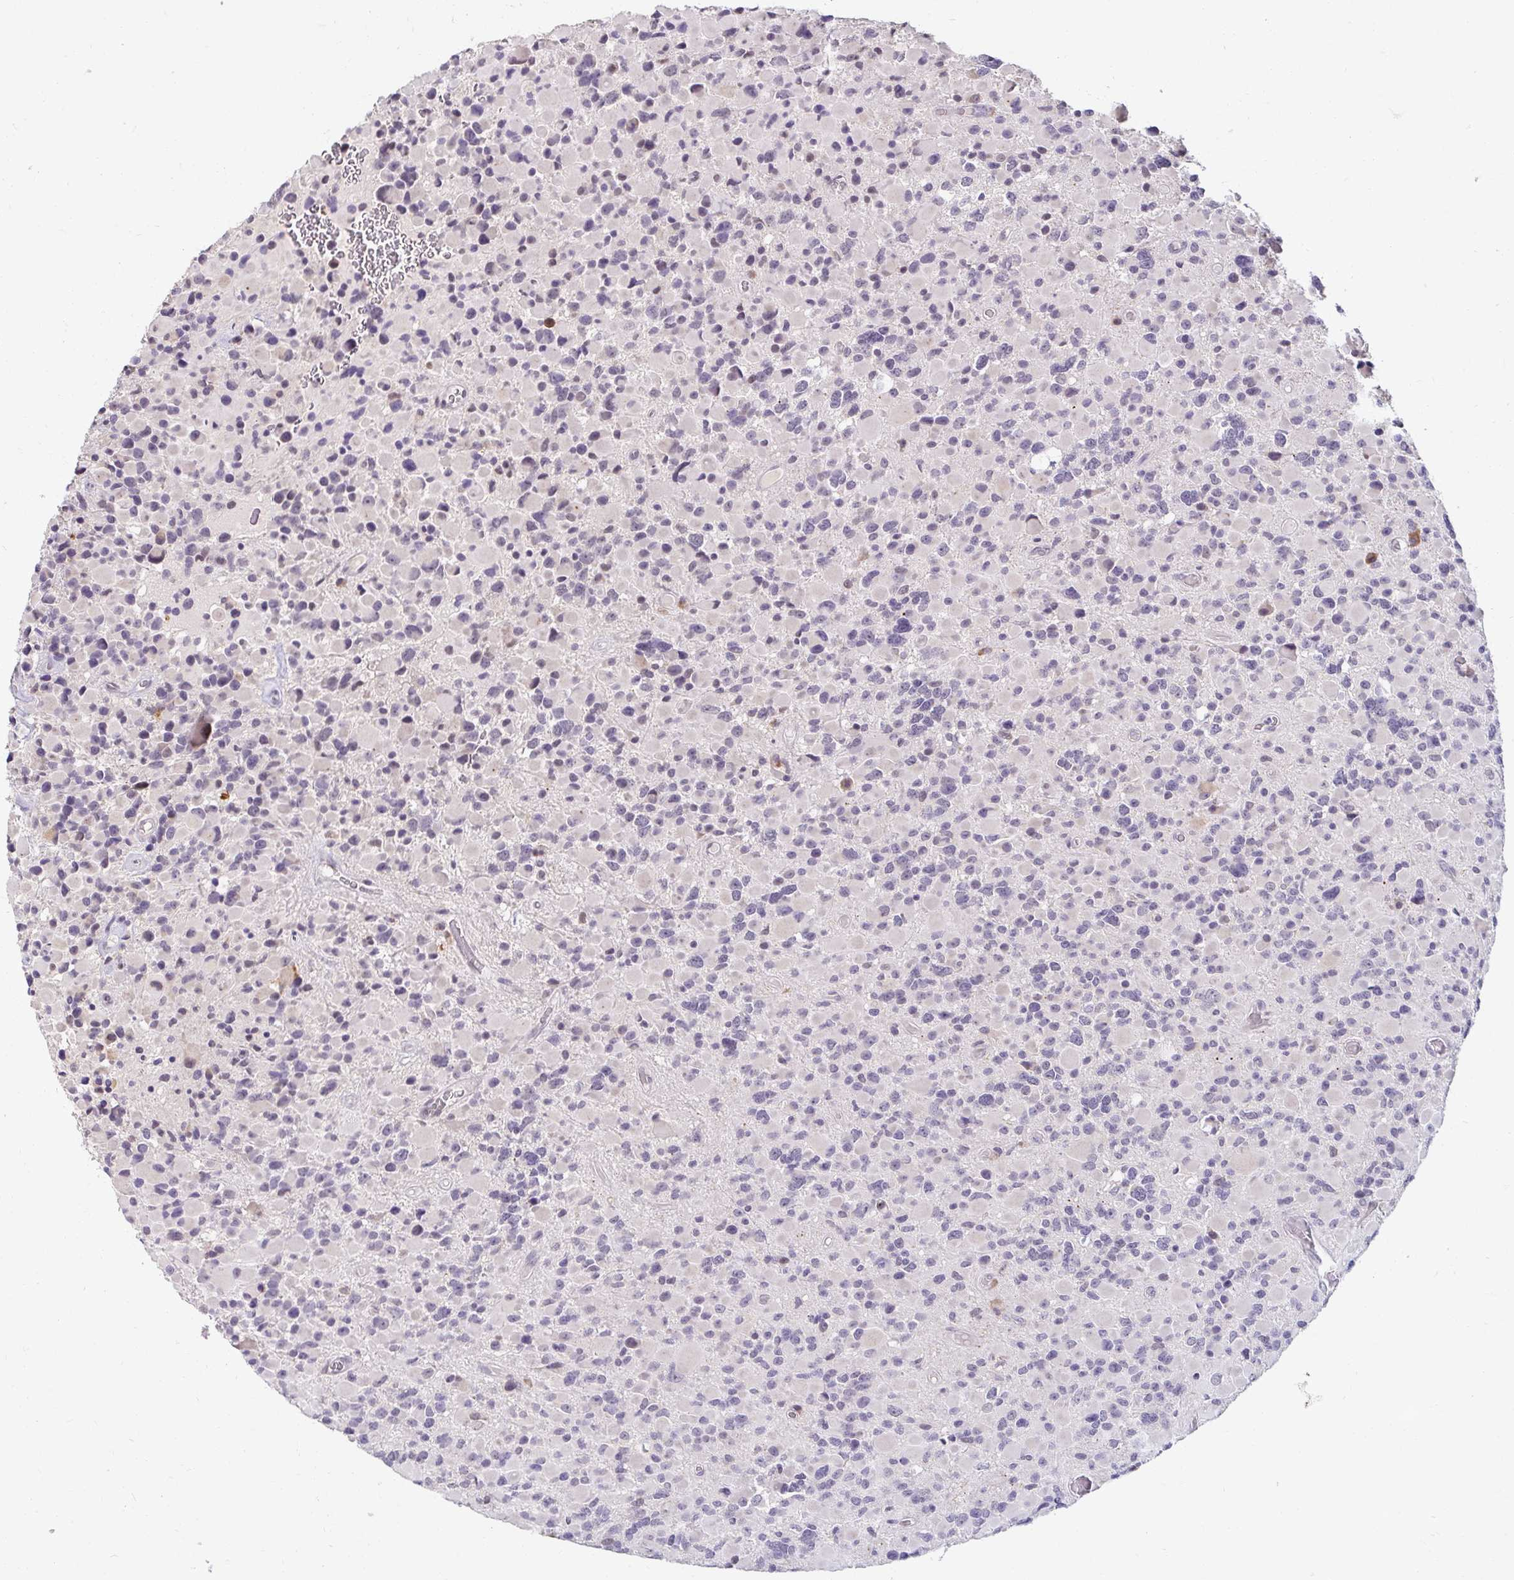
{"staining": {"intensity": "negative", "quantity": "none", "location": "none"}, "tissue": "glioma", "cell_type": "Tumor cells", "image_type": "cancer", "snomed": [{"axis": "morphology", "description": "Glioma, malignant, High grade"}, {"axis": "topography", "description": "Brain"}], "caption": "An image of human glioma is negative for staining in tumor cells.", "gene": "DDN", "patient": {"sex": "female", "age": 40}}